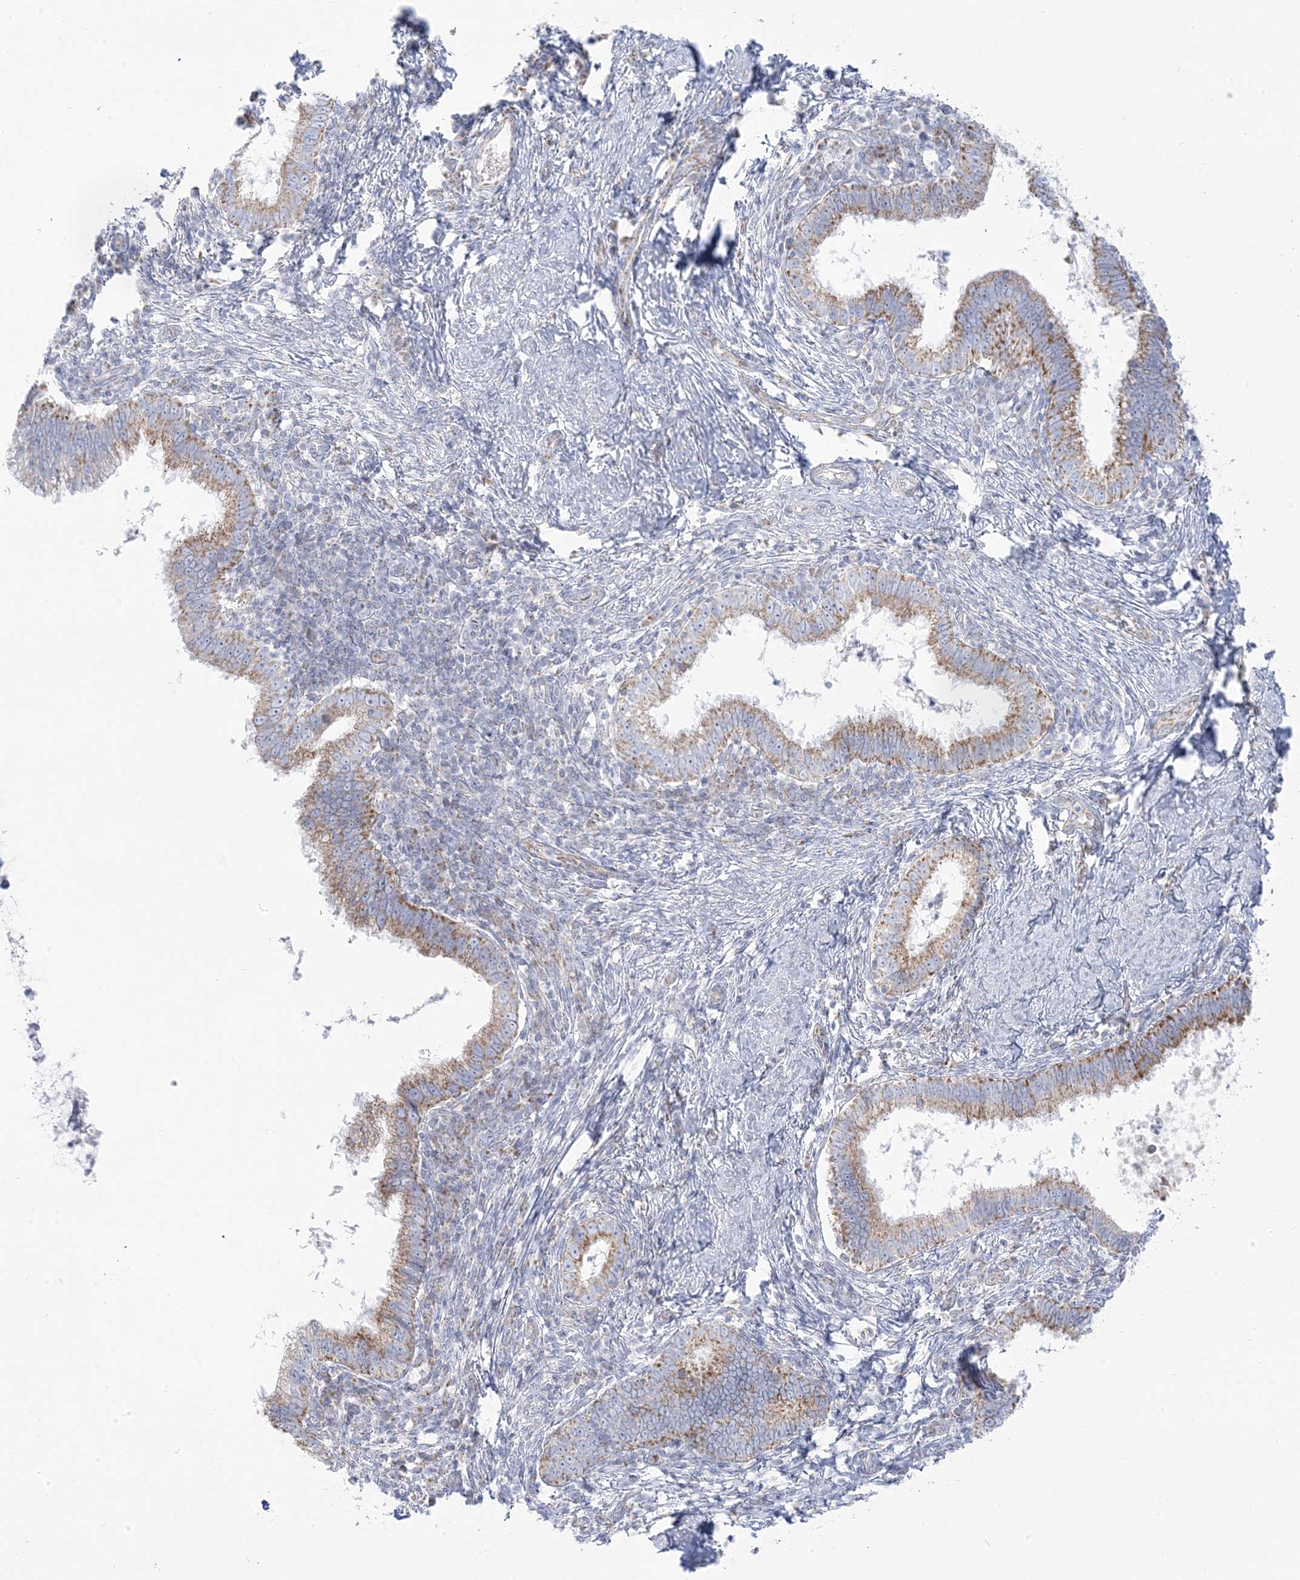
{"staining": {"intensity": "moderate", "quantity": ">75%", "location": "cytoplasmic/membranous"}, "tissue": "cervical cancer", "cell_type": "Tumor cells", "image_type": "cancer", "snomed": [{"axis": "morphology", "description": "Adenocarcinoma, NOS"}, {"axis": "topography", "description": "Cervix"}], "caption": "DAB (3,3'-diaminobenzidine) immunohistochemical staining of human cervical cancer demonstrates moderate cytoplasmic/membranous protein staining in about >75% of tumor cells.", "gene": "PCCB", "patient": {"sex": "female", "age": 36}}